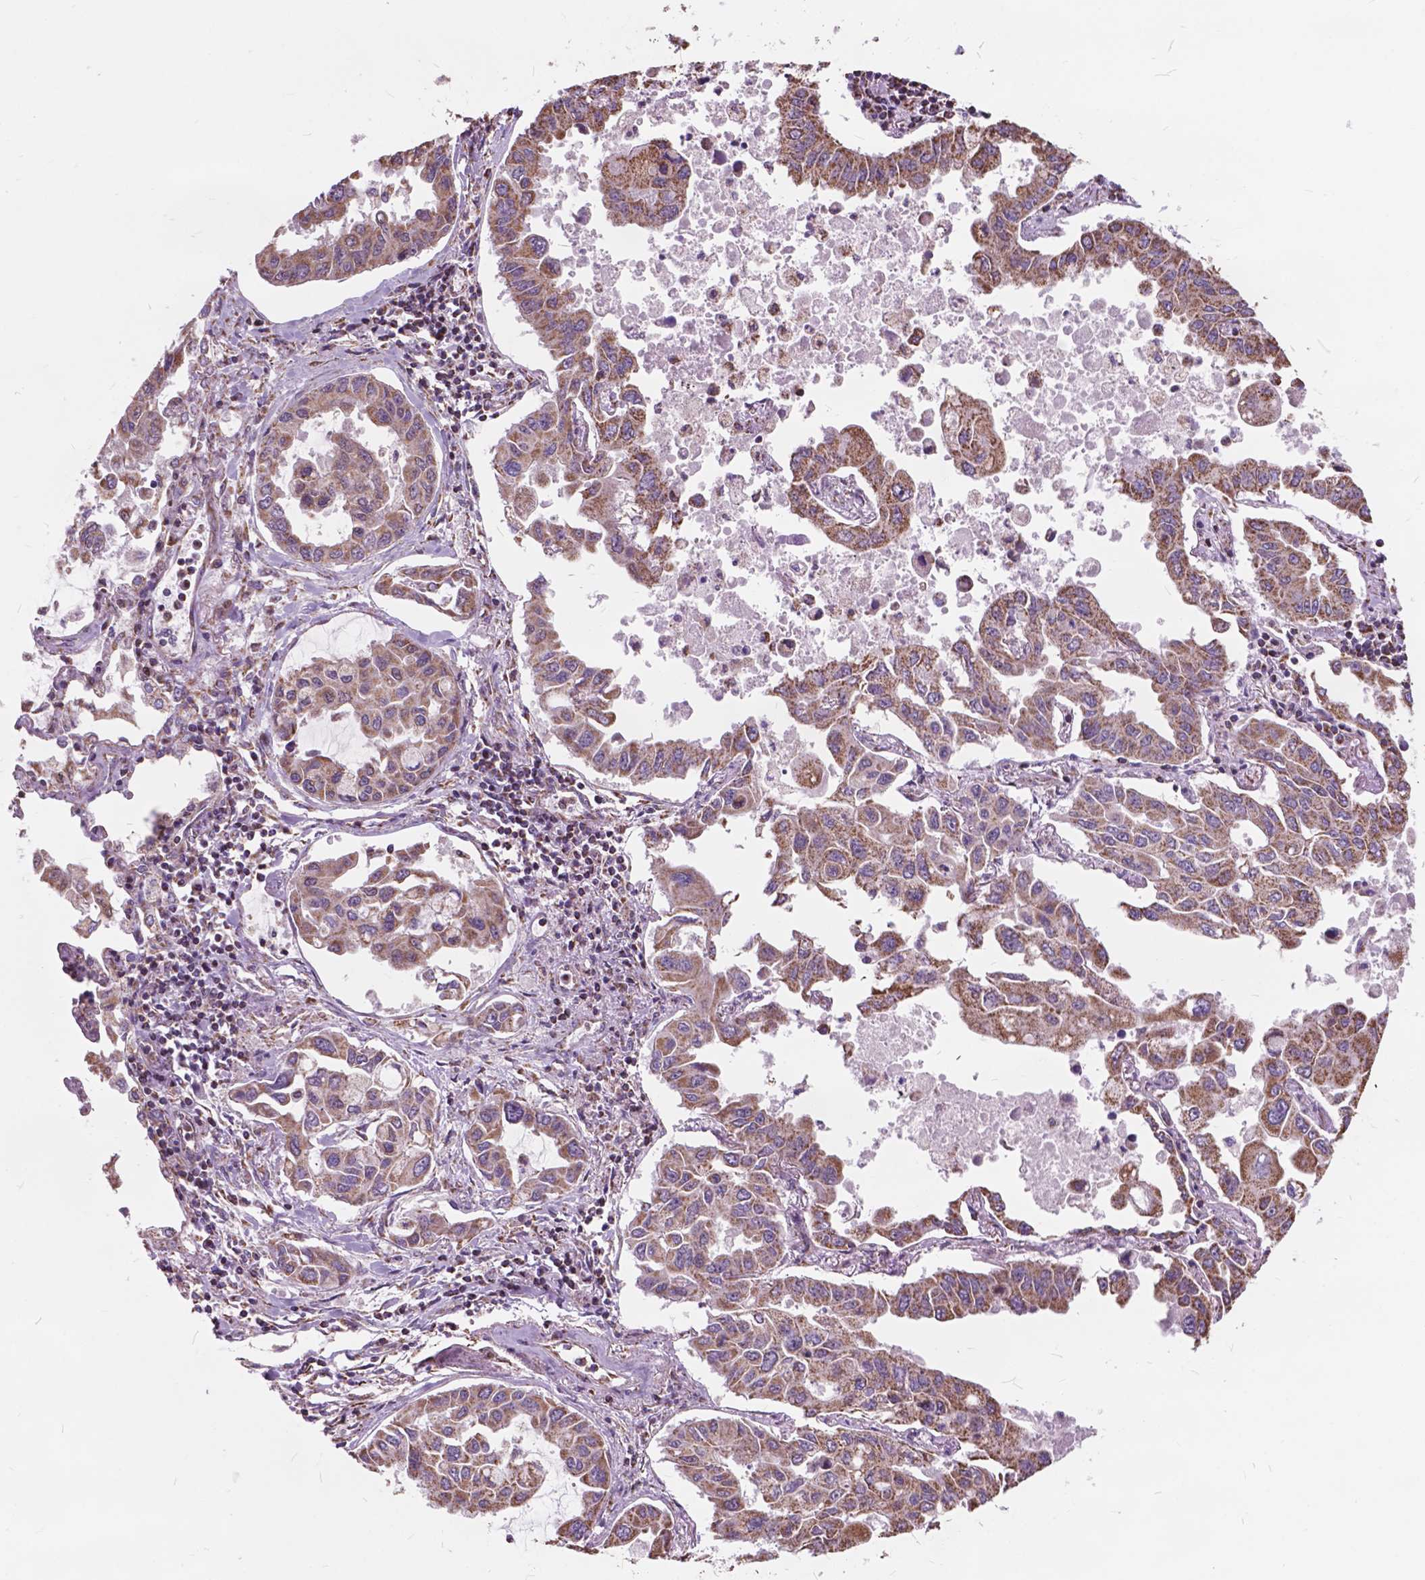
{"staining": {"intensity": "moderate", "quantity": ">75%", "location": "cytoplasmic/membranous"}, "tissue": "lung cancer", "cell_type": "Tumor cells", "image_type": "cancer", "snomed": [{"axis": "morphology", "description": "Adenocarcinoma, NOS"}, {"axis": "topography", "description": "Lung"}], "caption": "Immunohistochemistry staining of adenocarcinoma (lung), which exhibits medium levels of moderate cytoplasmic/membranous staining in approximately >75% of tumor cells indicating moderate cytoplasmic/membranous protein staining. The staining was performed using DAB (brown) for protein detection and nuclei were counterstained in hematoxylin (blue).", "gene": "SCOC", "patient": {"sex": "male", "age": 64}}